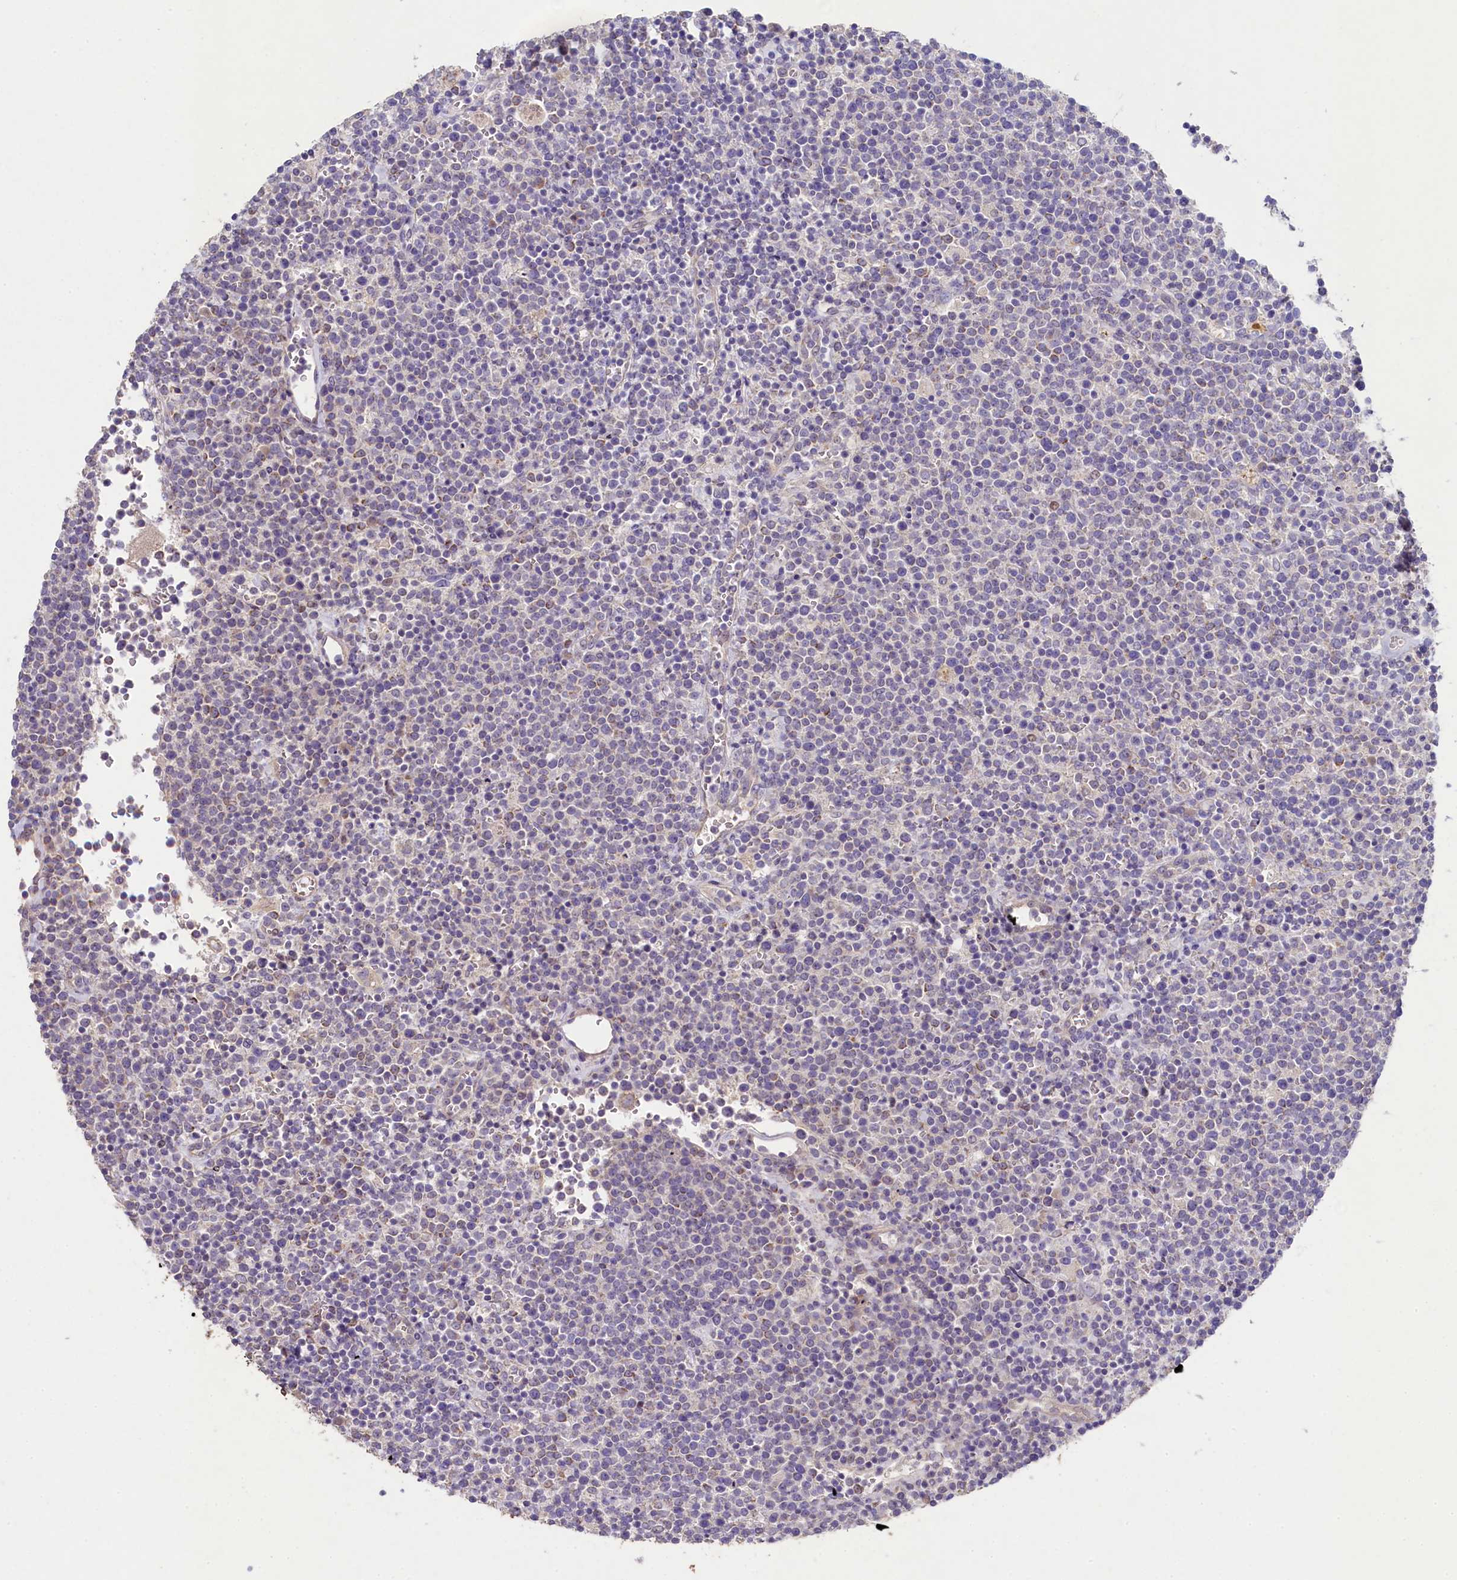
{"staining": {"intensity": "negative", "quantity": "none", "location": "none"}, "tissue": "lymphoma", "cell_type": "Tumor cells", "image_type": "cancer", "snomed": [{"axis": "morphology", "description": "Malignant lymphoma, non-Hodgkin's type, High grade"}, {"axis": "topography", "description": "Lymph node"}], "caption": "A high-resolution image shows immunohistochemistry (IHC) staining of high-grade malignant lymphoma, non-Hodgkin's type, which shows no significant positivity in tumor cells.", "gene": "FXYD6", "patient": {"sex": "male", "age": 61}}